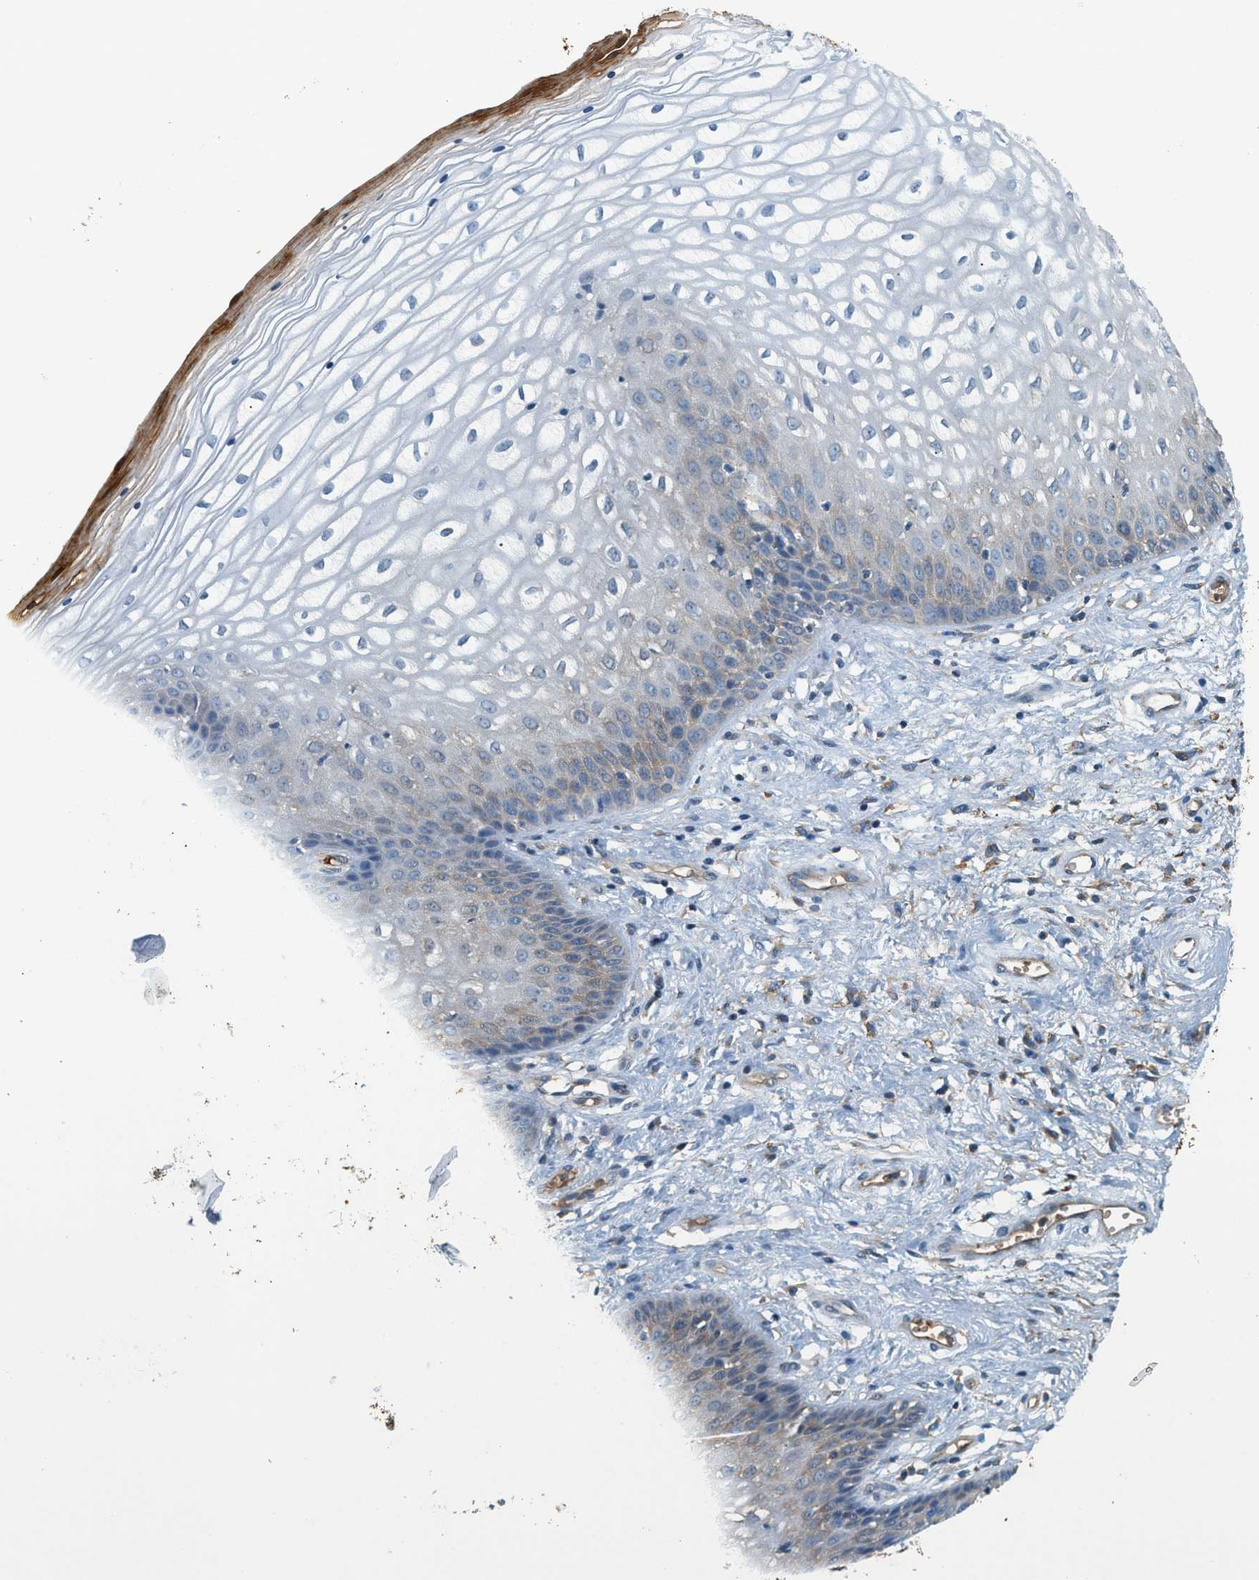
{"staining": {"intensity": "moderate", "quantity": "<25%", "location": "cytoplasmic/membranous"}, "tissue": "vagina", "cell_type": "Squamous epithelial cells", "image_type": "normal", "snomed": [{"axis": "morphology", "description": "Normal tissue, NOS"}, {"axis": "topography", "description": "Vagina"}], "caption": "IHC (DAB) staining of unremarkable human vagina exhibits moderate cytoplasmic/membranous protein expression in about <25% of squamous epithelial cells.", "gene": "CYTH2", "patient": {"sex": "female", "age": 34}}